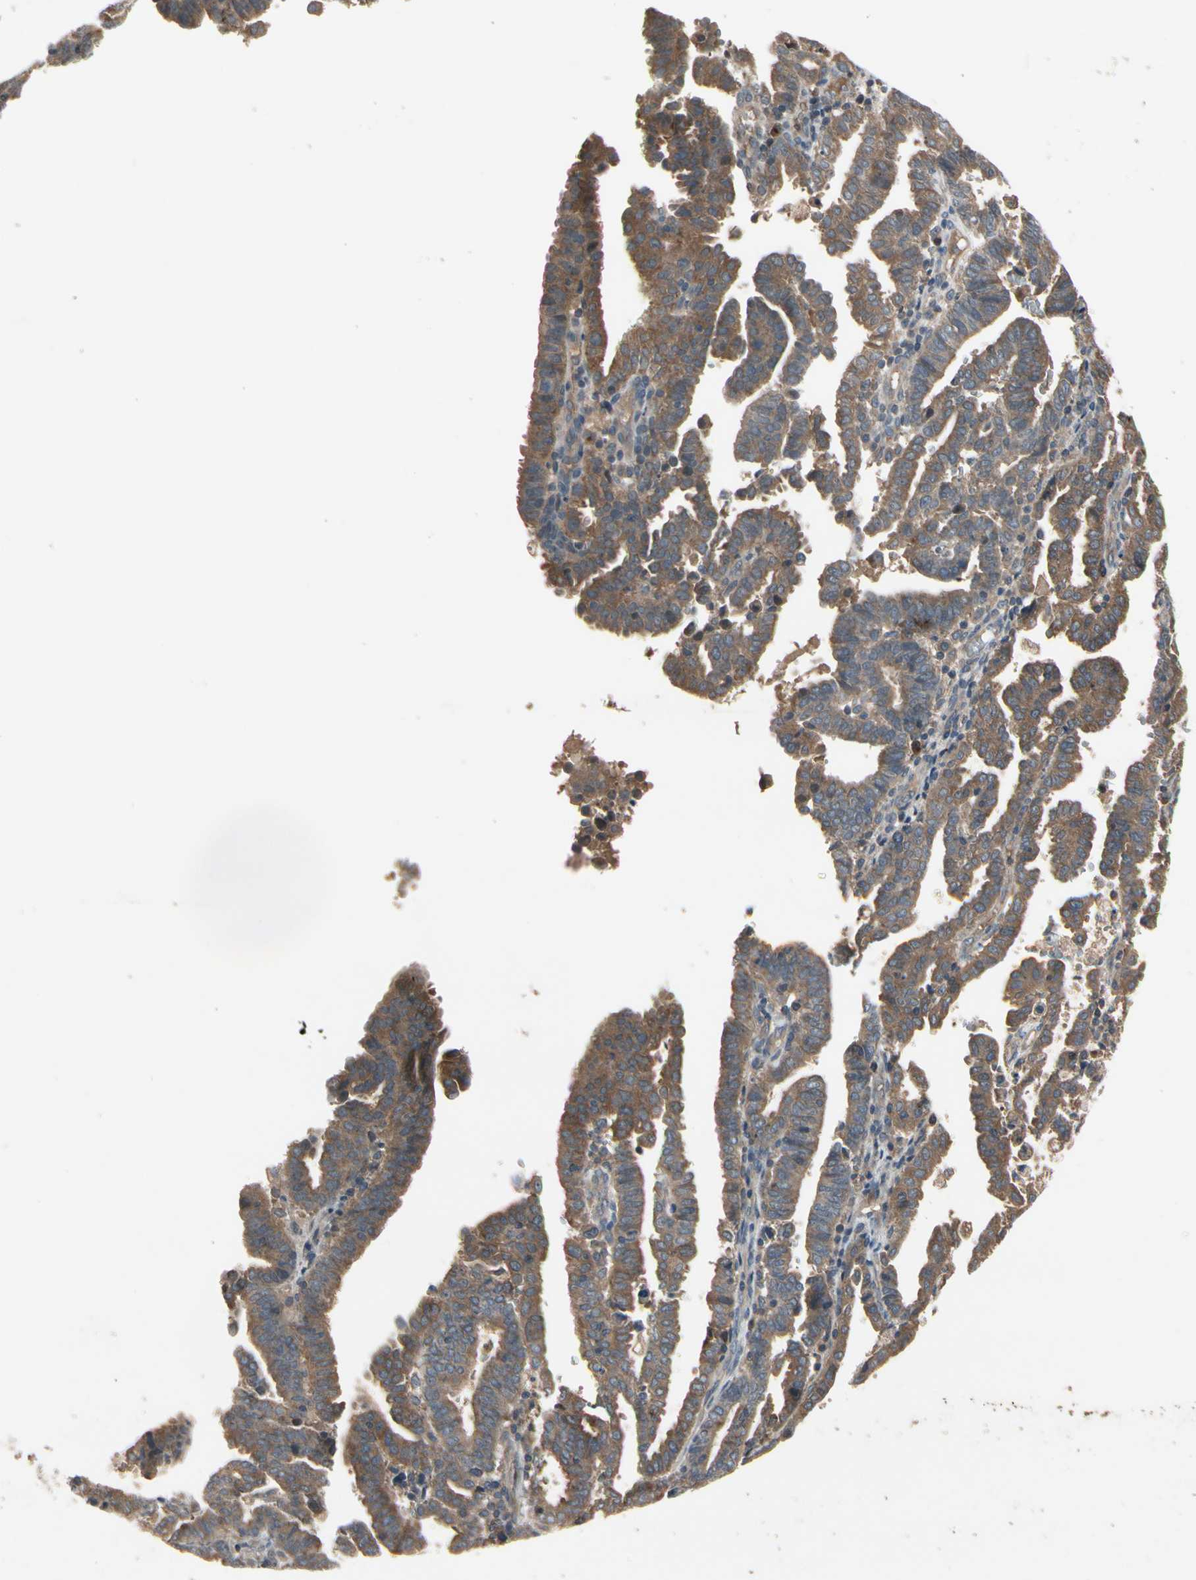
{"staining": {"intensity": "moderate", "quantity": ">75%", "location": "cytoplasmic/membranous"}, "tissue": "endometrial cancer", "cell_type": "Tumor cells", "image_type": "cancer", "snomed": [{"axis": "morphology", "description": "Adenocarcinoma, NOS"}, {"axis": "topography", "description": "Uterus"}], "caption": "DAB (3,3'-diaminobenzidine) immunohistochemical staining of endometrial adenocarcinoma shows moderate cytoplasmic/membranous protein expression in approximately >75% of tumor cells.", "gene": "NSF", "patient": {"sex": "female", "age": 83}}